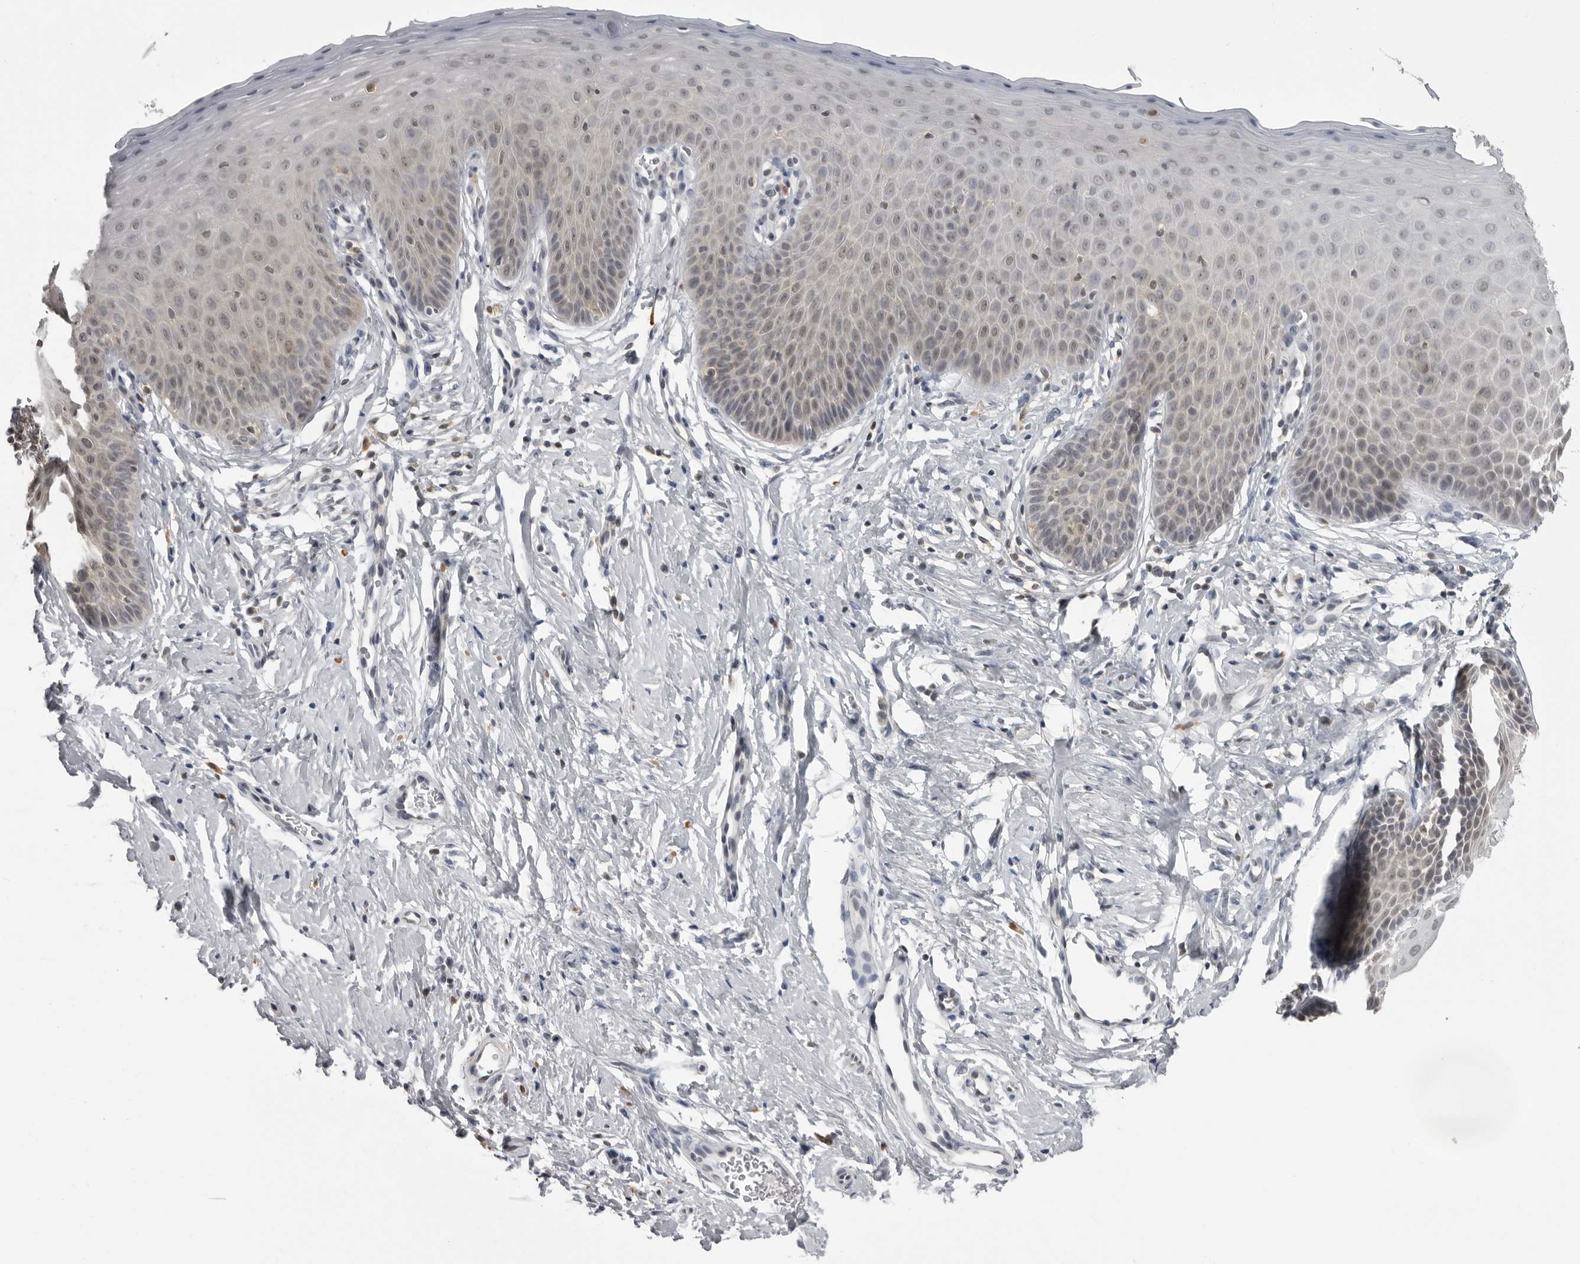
{"staining": {"intensity": "negative", "quantity": "none", "location": "none"}, "tissue": "cervix", "cell_type": "Glandular cells", "image_type": "normal", "snomed": [{"axis": "morphology", "description": "Normal tissue, NOS"}, {"axis": "topography", "description": "Cervix"}], "caption": "IHC of normal cervix exhibits no positivity in glandular cells.", "gene": "PDCL3", "patient": {"sex": "female", "age": 36}}